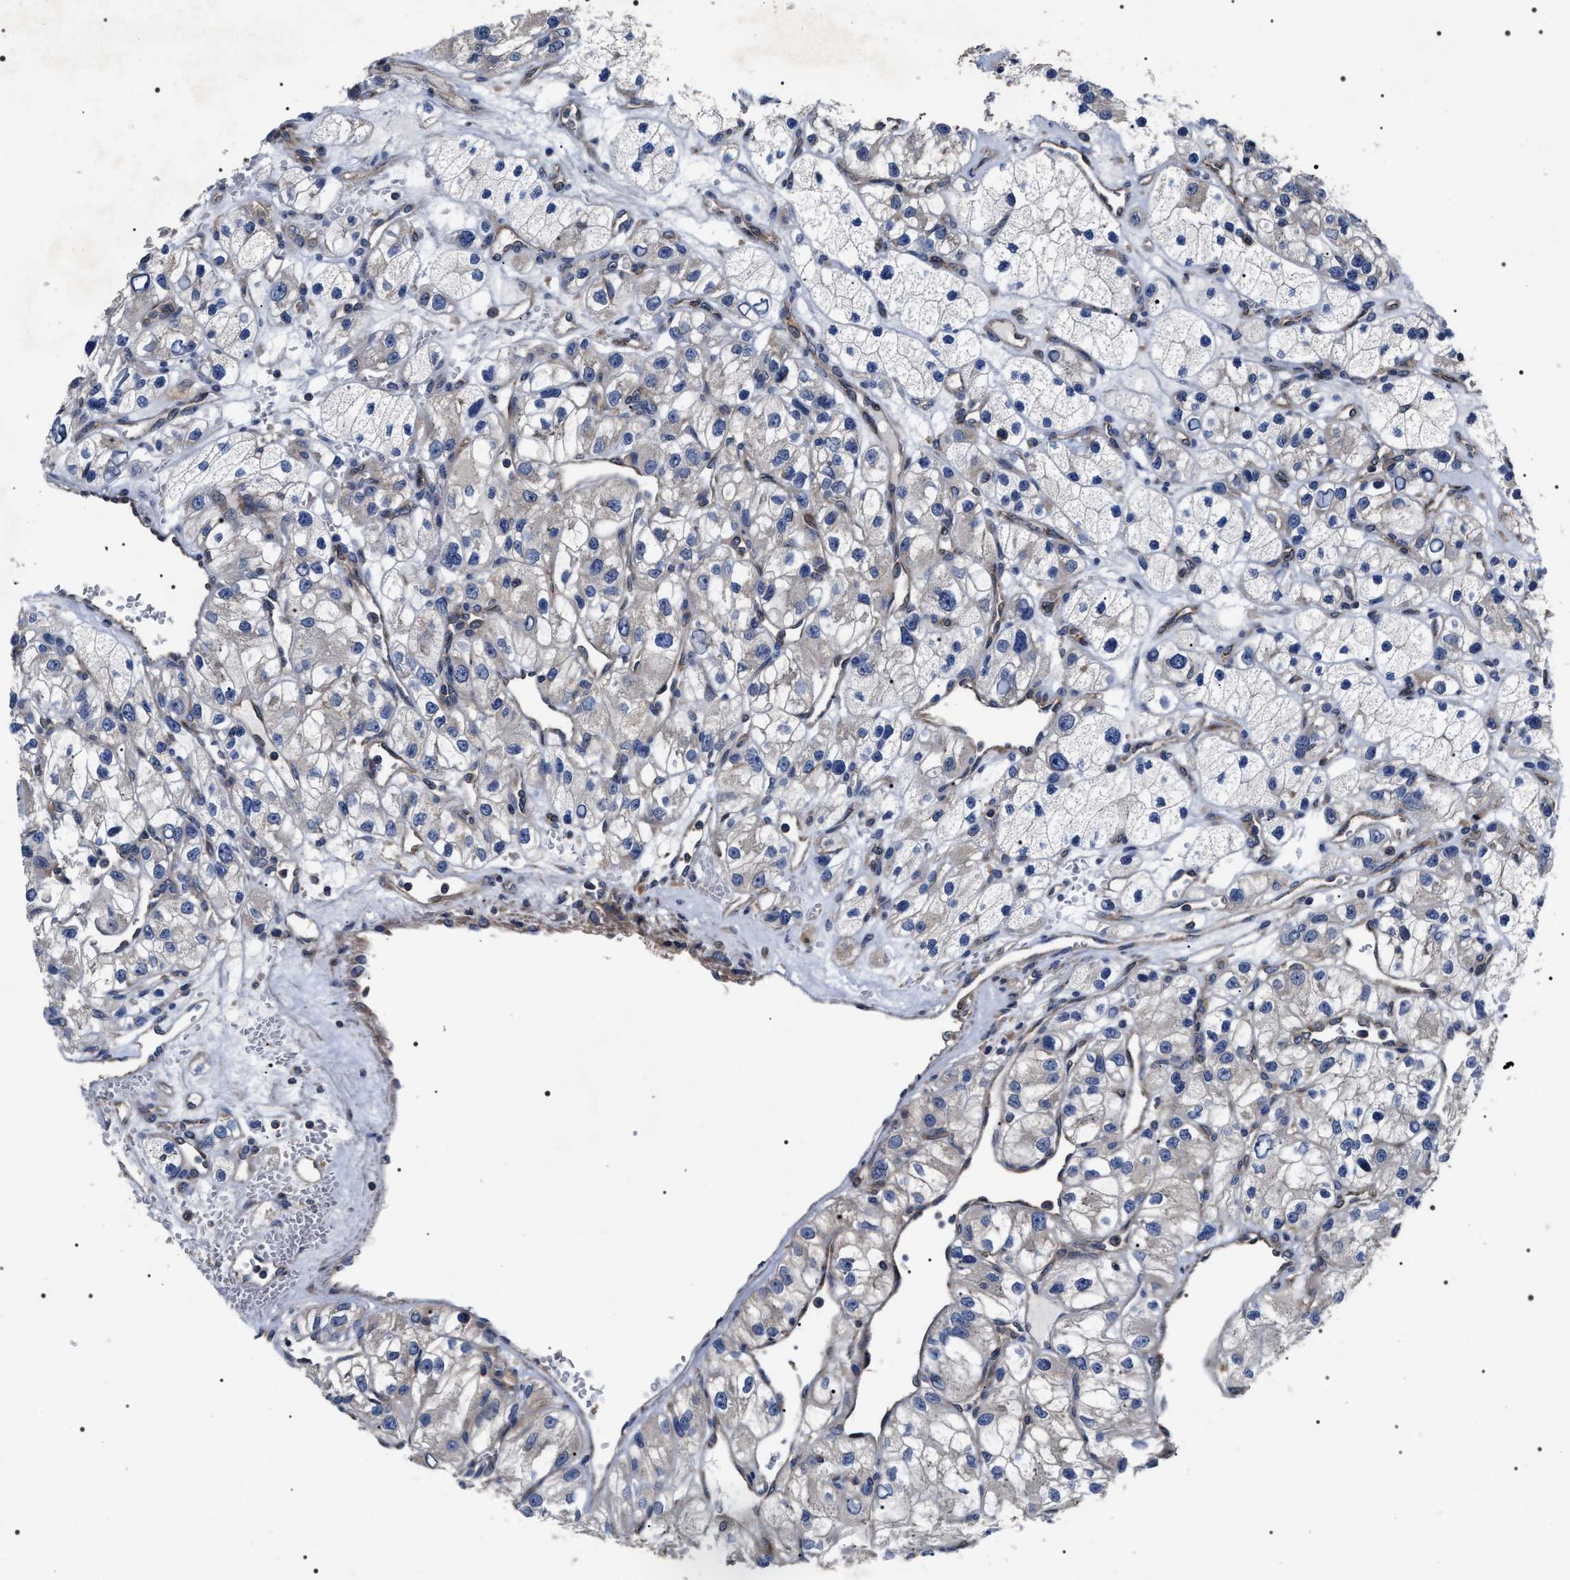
{"staining": {"intensity": "negative", "quantity": "none", "location": "none"}, "tissue": "renal cancer", "cell_type": "Tumor cells", "image_type": "cancer", "snomed": [{"axis": "morphology", "description": "Adenocarcinoma, NOS"}, {"axis": "topography", "description": "Kidney"}], "caption": "Renal adenocarcinoma stained for a protein using immunohistochemistry reveals no positivity tumor cells.", "gene": "MIS18A", "patient": {"sex": "female", "age": 57}}